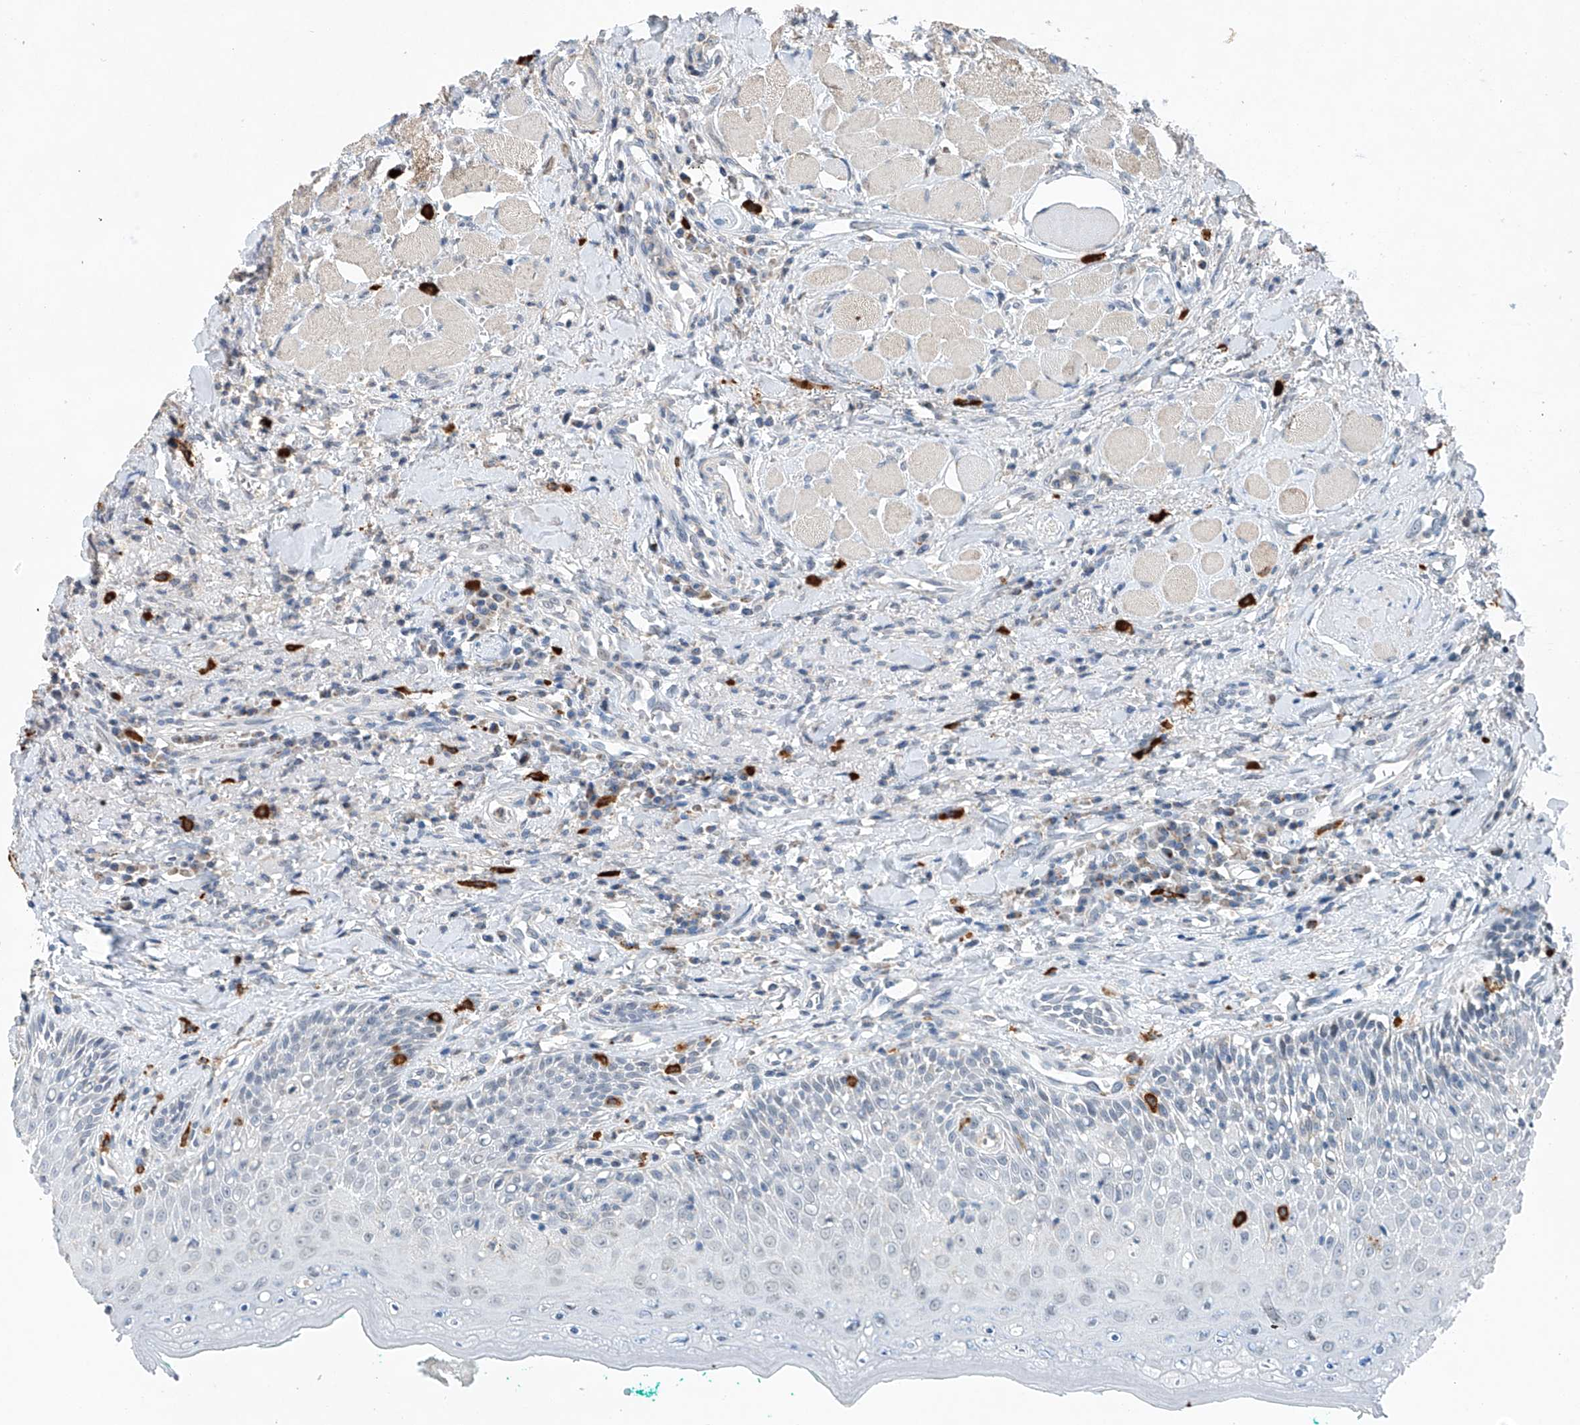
{"staining": {"intensity": "negative", "quantity": "none", "location": "none"}, "tissue": "oral mucosa", "cell_type": "Squamous epithelial cells", "image_type": "normal", "snomed": [{"axis": "morphology", "description": "Normal tissue, NOS"}, {"axis": "topography", "description": "Oral tissue"}], "caption": "There is no significant positivity in squamous epithelial cells of oral mucosa. (DAB (3,3'-diaminobenzidine) IHC, high magnification).", "gene": "KLF15", "patient": {"sex": "female", "age": 70}}